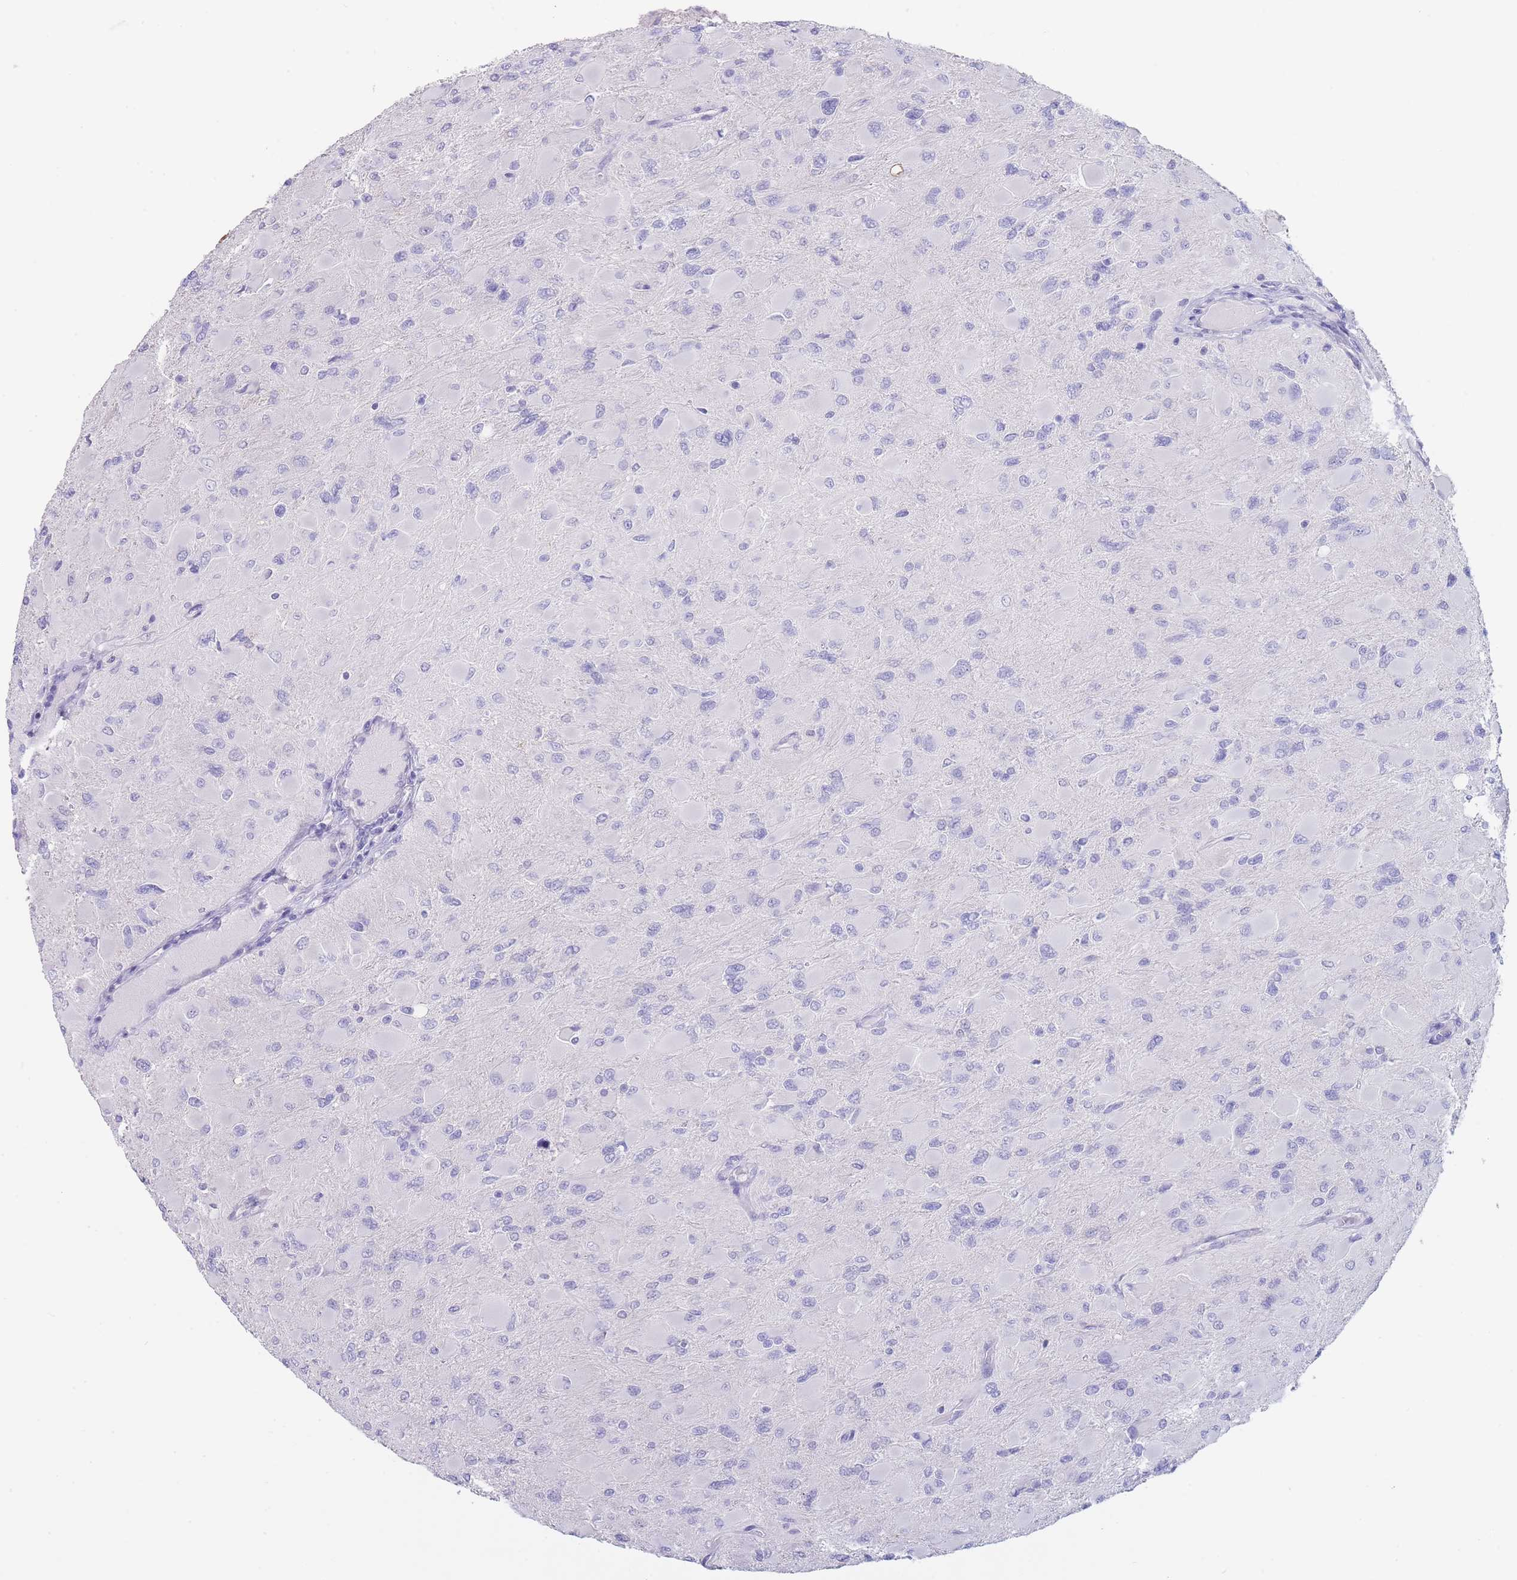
{"staining": {"intensity": "negative", "quantity": "none", "location": "none"}, "tissue": "glioma", "cell_type": "Tumor cells", "image_type": "cancer", "snomed": [{"axis": "morphology", "description": "Glioma, malignant, High grade"}, {"axis": "topography", "description": "Cerebral cortex"}], "caption": "A histopathology image of human malignant glioma (high-grade) is negative for staining in tumor cells. Nuclei are stained in blue.", "gene": "CD37", "patient": {"sex": "female", "age": 36}}